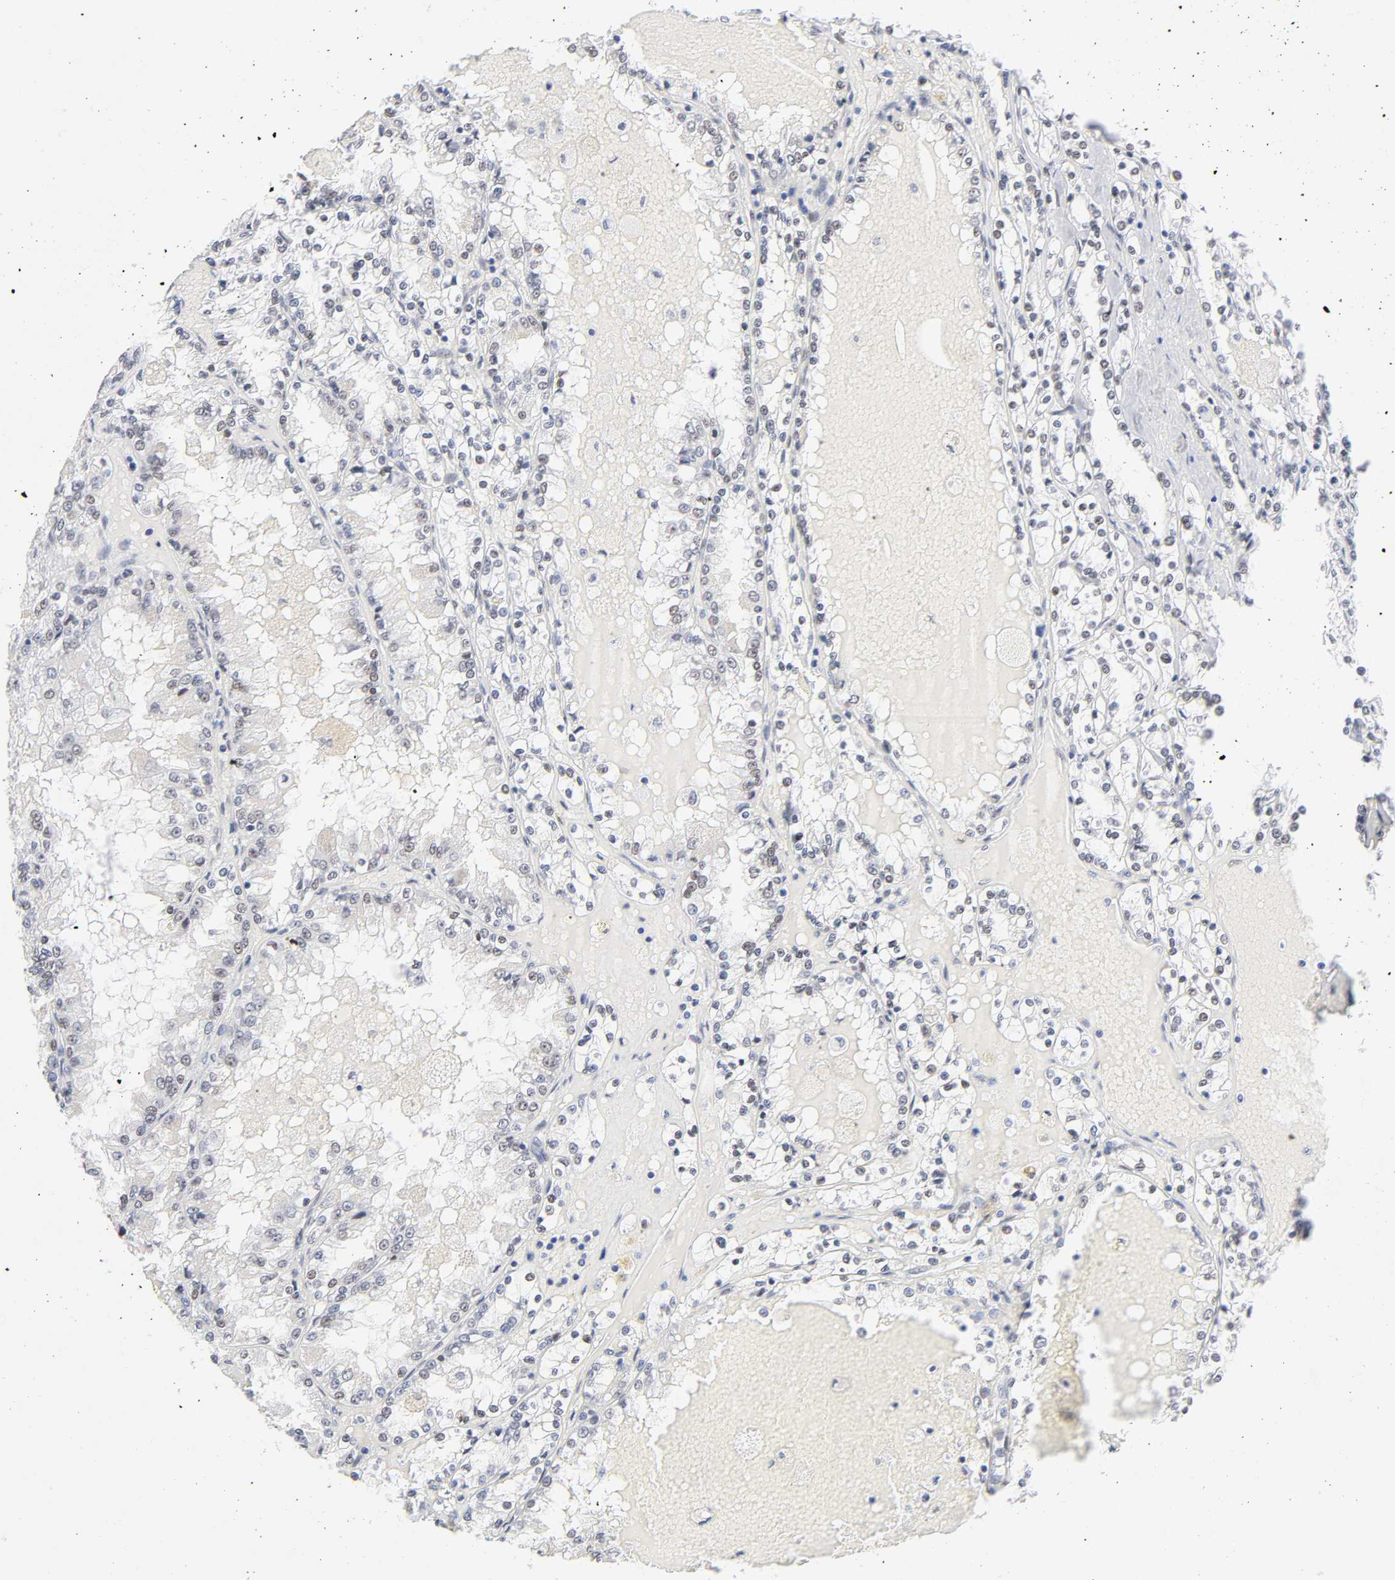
{"staining": {"intensity": "weak", "quantity": "<25%", "location": "nuclear"}, "tissue": "renal cancer", "cell_type": "Tumor cells", "image_type": "cancer", "snomed": [{"axis": "morphology", "description": "Adenocarcinoma, NOS"}, {"axis": "topography", "description": "Kidney"}], "caption": "Renal adenocarcinoma stained for a protein using immunohistochemistry exhibits no expression tumor cells.", "gene": "NFIC", "patient": {"sex": "female", "age": 56}}